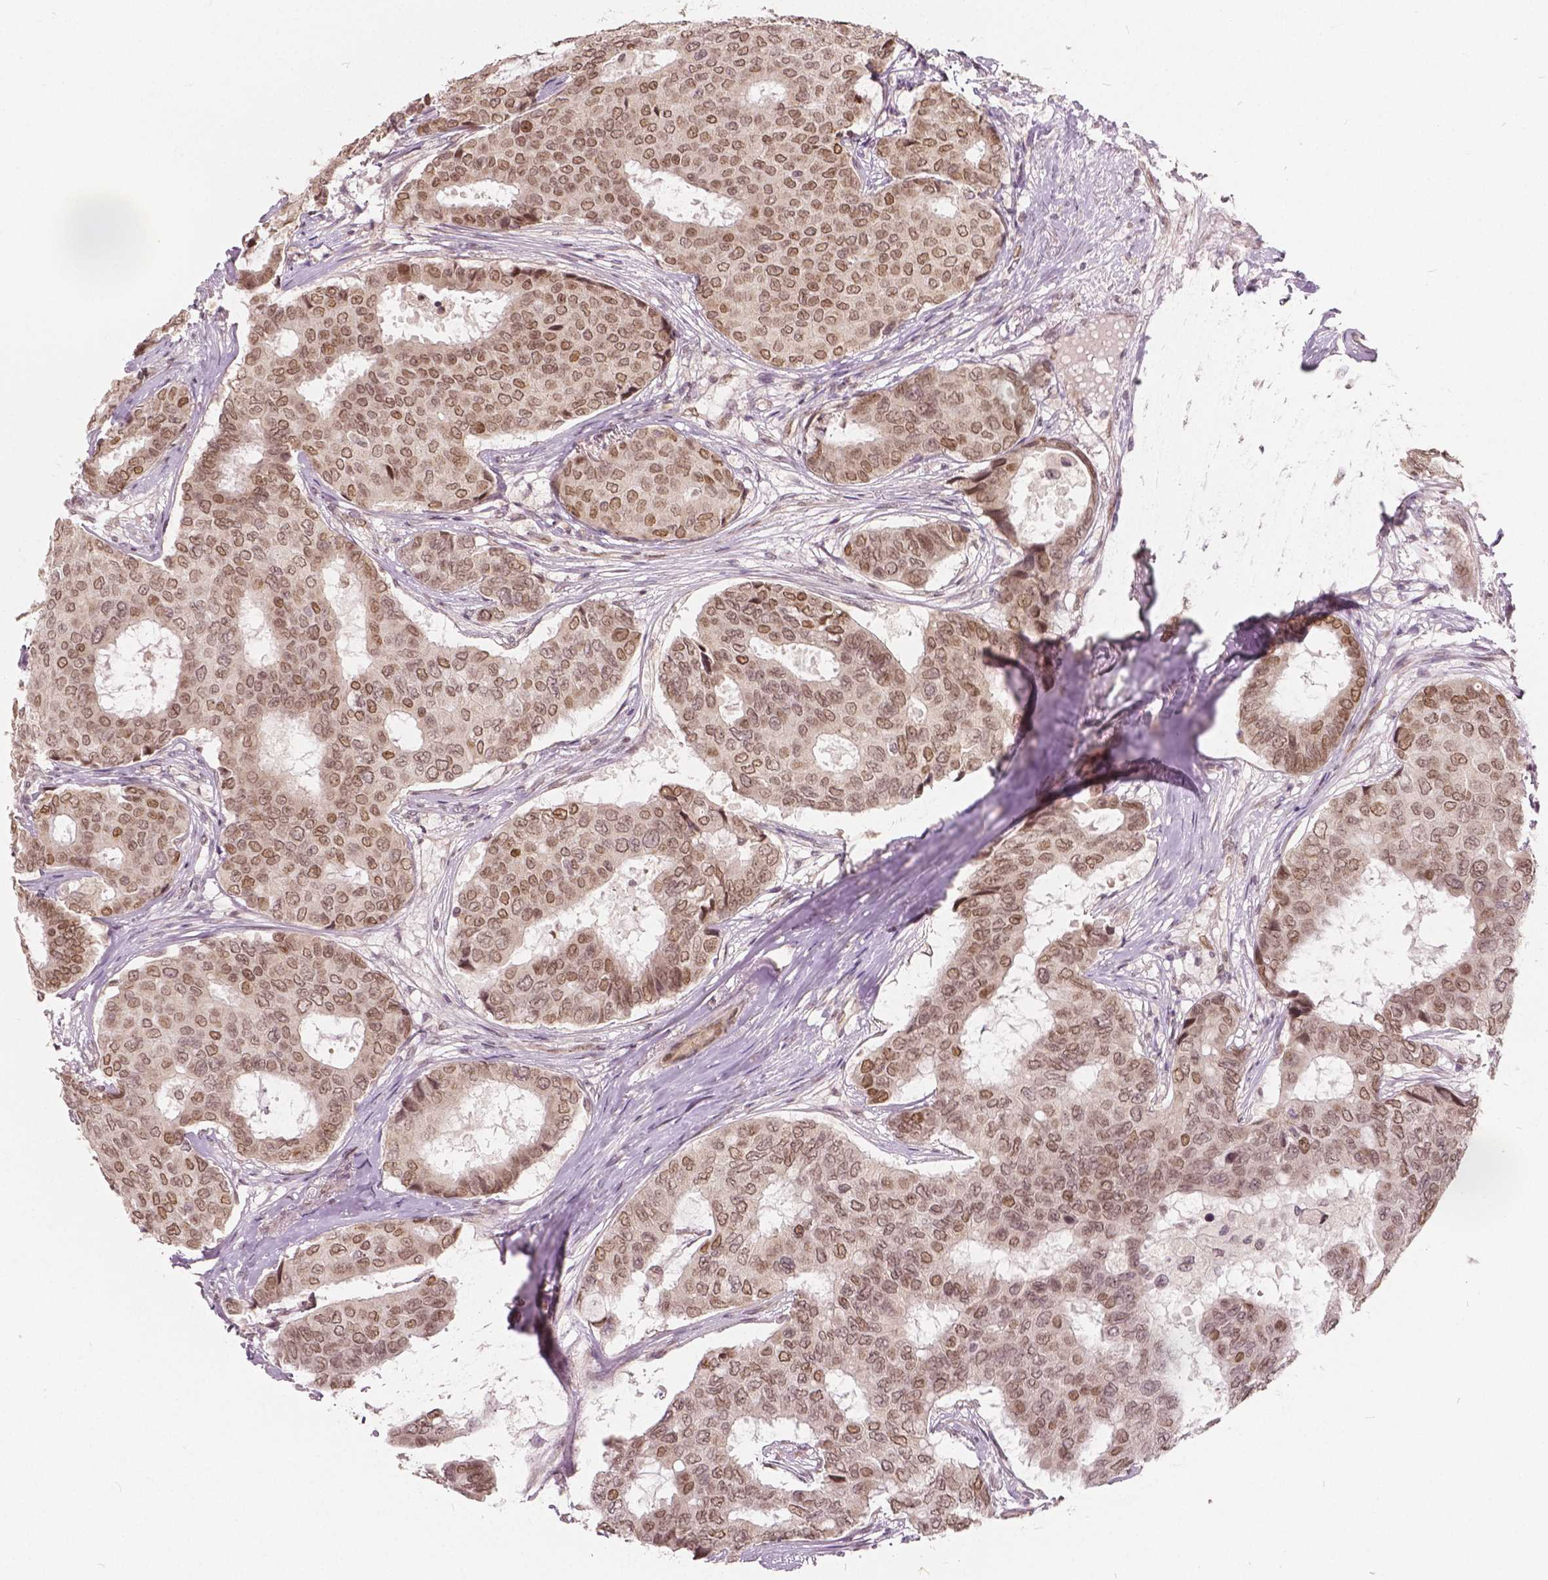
{"staining": {"intensity": "weak", "quantity": ">75%", "location": "nuclear"}, "tissue": "breast cancer", "cell_type": "Tumor cells", "image_type": "cancer", "snomed": [{"axis": "morphology", "description": "Duct carcinoma"}, {"axis": "topography", "description": "Breast"}], "caption": "This is a histology image of IHC staining of breast invasive ductal carcinoma, which shows weak staining in the nuclear of tumor cells.", "gene": "HMBOX1", "patient": {"sex": "female", "age": 75}}